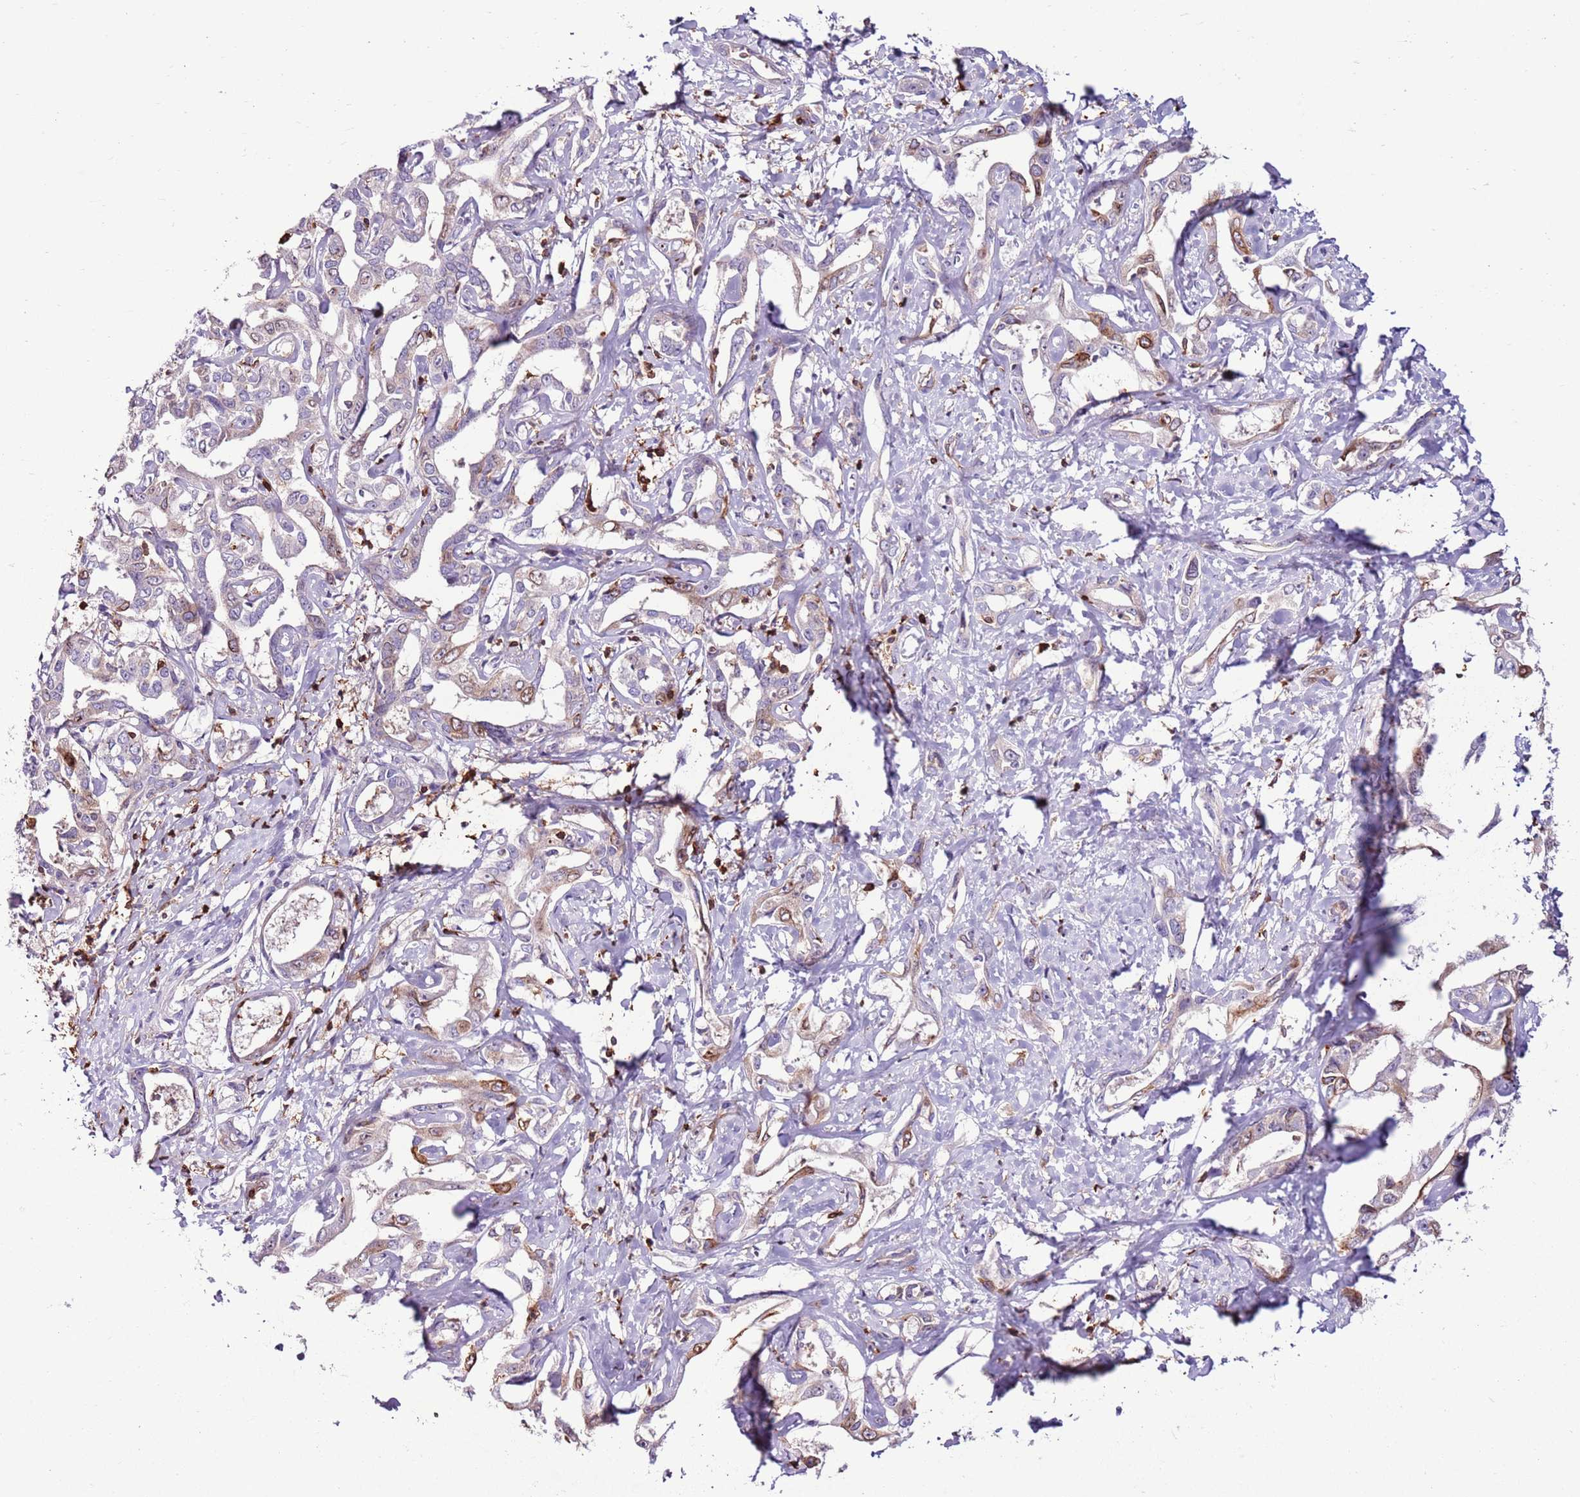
{"staining": {"intensity": "moderate", "quantity": "<25%", "location": "cytoplasmic/membranous"}, "tissue": "liver cancer", "cell_type": "Tumor cells", "image_type": "cancer", "snomed": [{"axis": "morphology", "description": "Cholangiocarcinoma"}, {"axis": "topography", "description": "Liver"}], "caption": "Liver cancer tissue shows moderate cytoplasmic/membranous expression in approximately <25% of tumor cells, visualized by immunohistochemistry.", "gene": "ZSWIM1", "patient": {"sex": "male", "age": 59}}